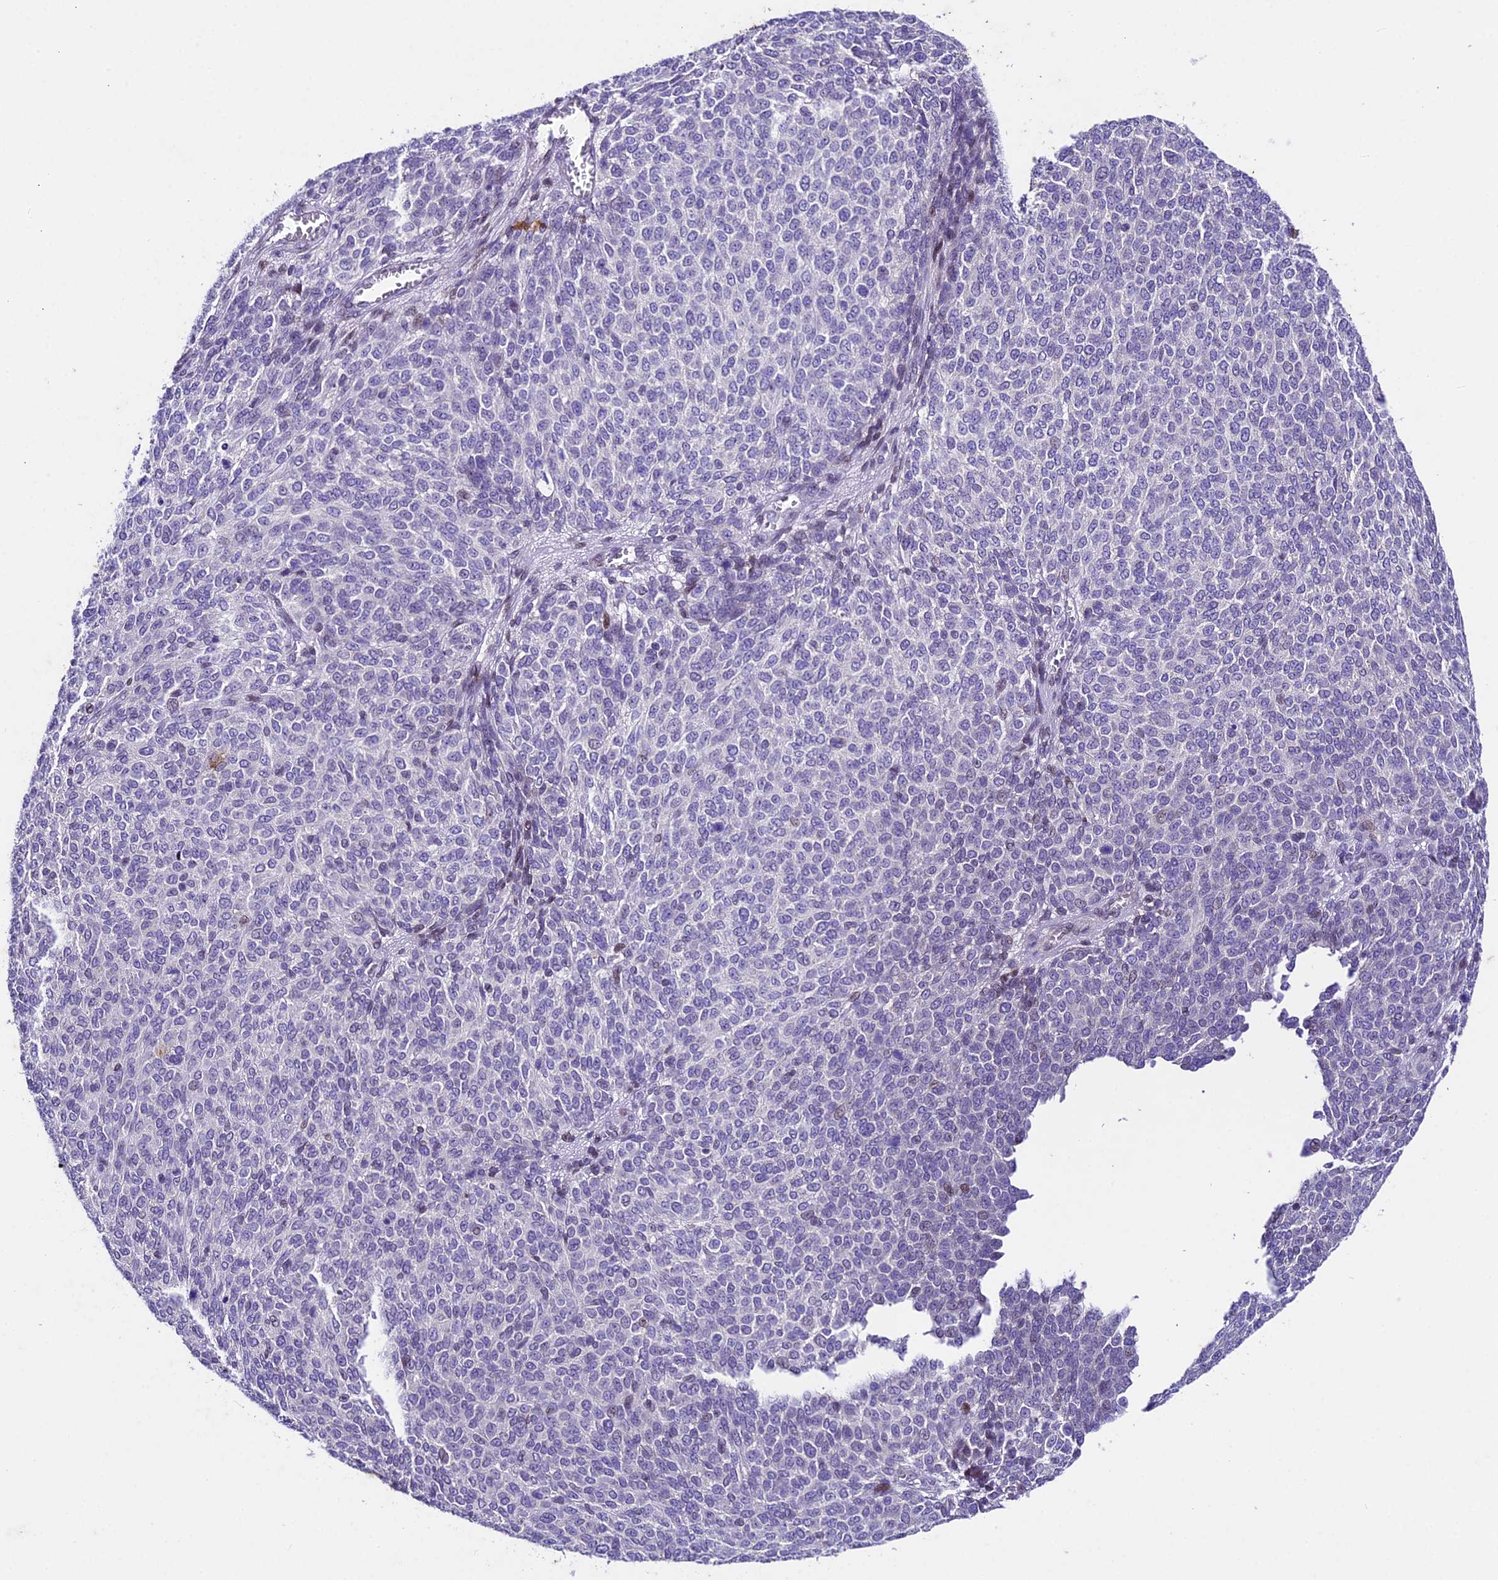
{"staining": {"intensity": "negative", "quantity": "none", "location": "none"}, "tissue": "melanoma", "cell_type": "Tumor cells", "image_type": "cancer", "snomed": [{"axis": "morphology", "description": "Malignant melanoma, NOS"}, {"axis": "topography", "description": "Skin"}], "caption": "This is an immunohistochemistry (IHC) photomicrograph of human melanoma. There is no expression in tumor cells.", "gene": "IFT140", "patient": {"sex": "male", "age": 49}}